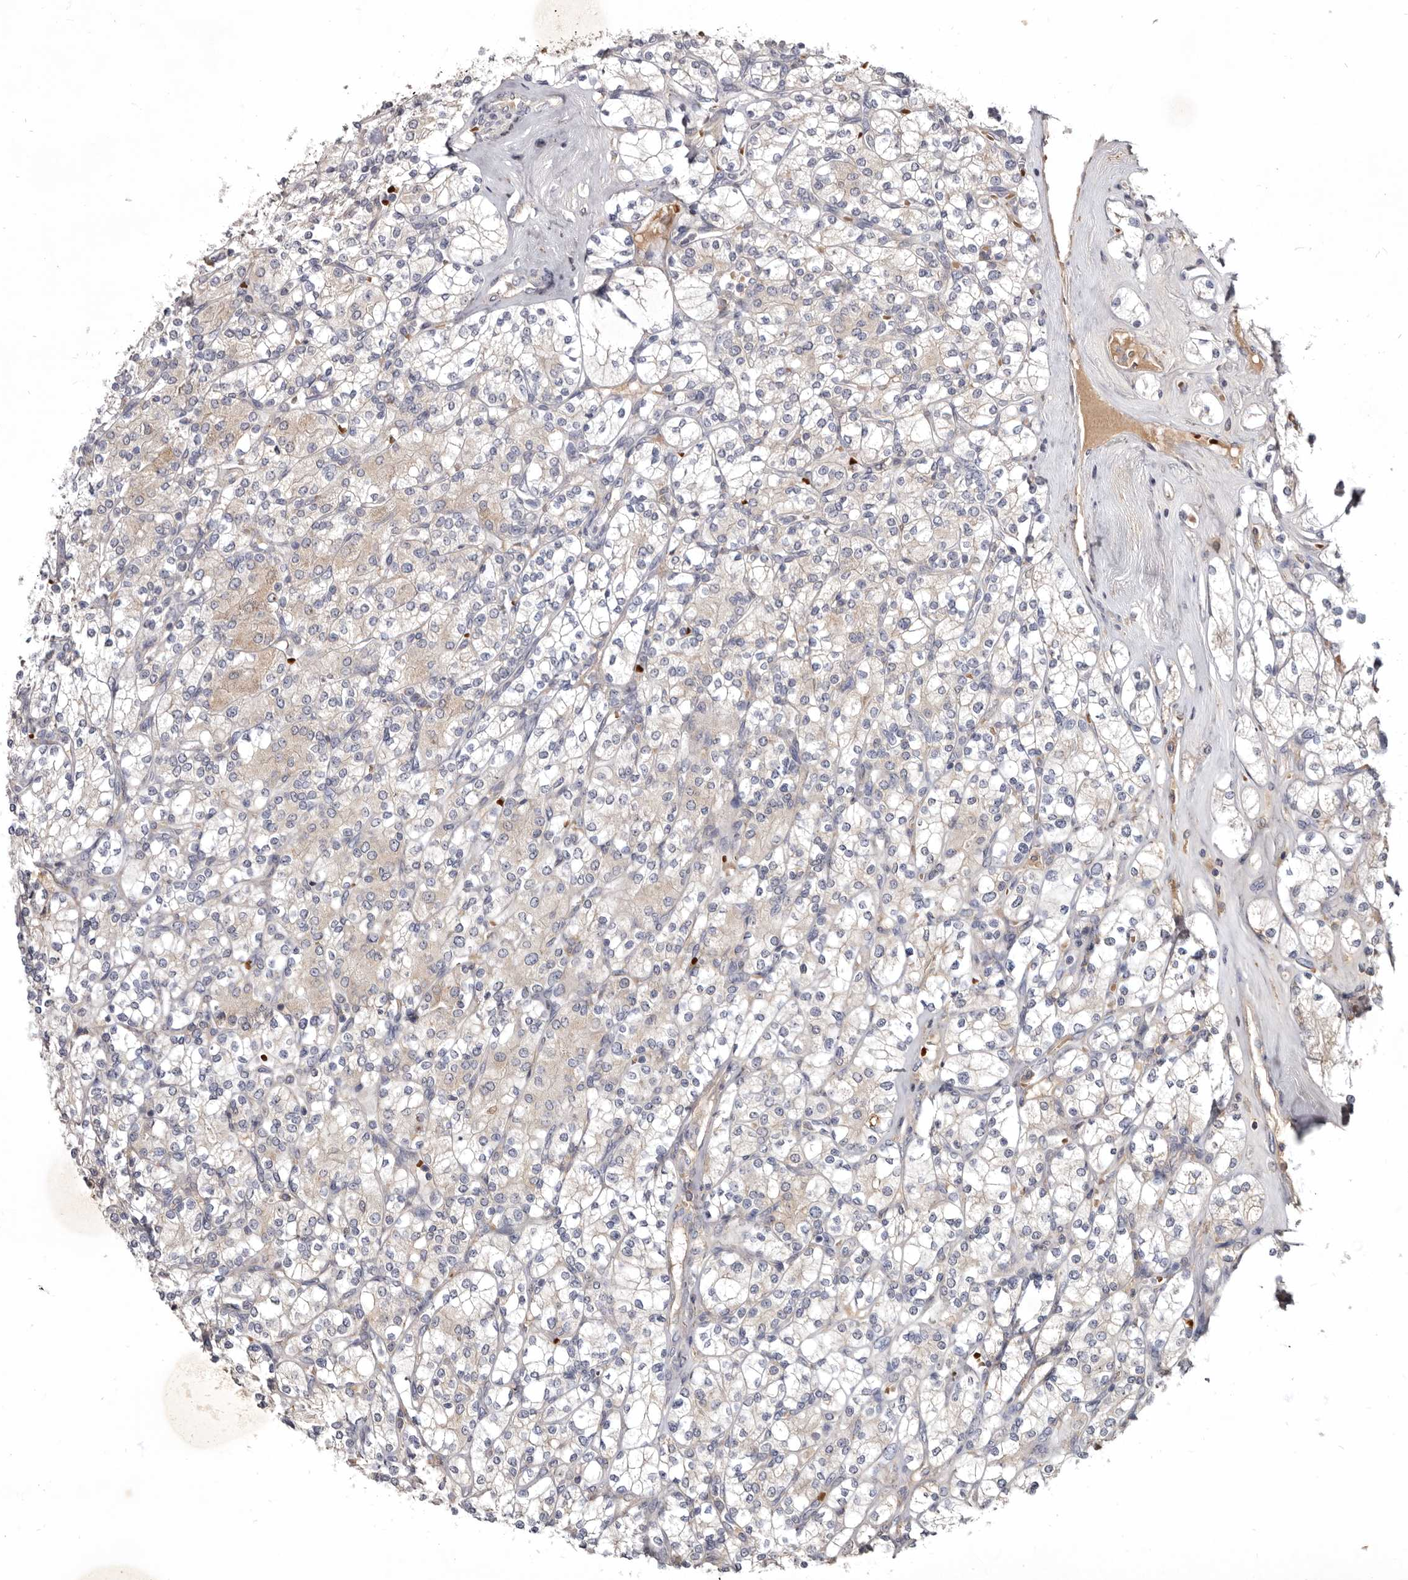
{"staining": {"intensity": "negative", "quantity": "none", "location": "none"}, "tissue": "renal cancer", "cell_type": "Tumor cells", "image_type": "cancer", "snomed": [{"axis": "morphology", "description": "Adenocarcinoma, NOS"}, {"axis": "topography", "description": "Kidney"}], "caption": "Renal cancer was stained to show a protein in brown. There is no significant expression in tumor cells. (Brightfield microscopy of DAB (3,3'-diaminobenzidine) immunohistochemistry (IHC) at high magnification).", "gene": "NENF", "patient": {"sex": "male", "age": 77}}